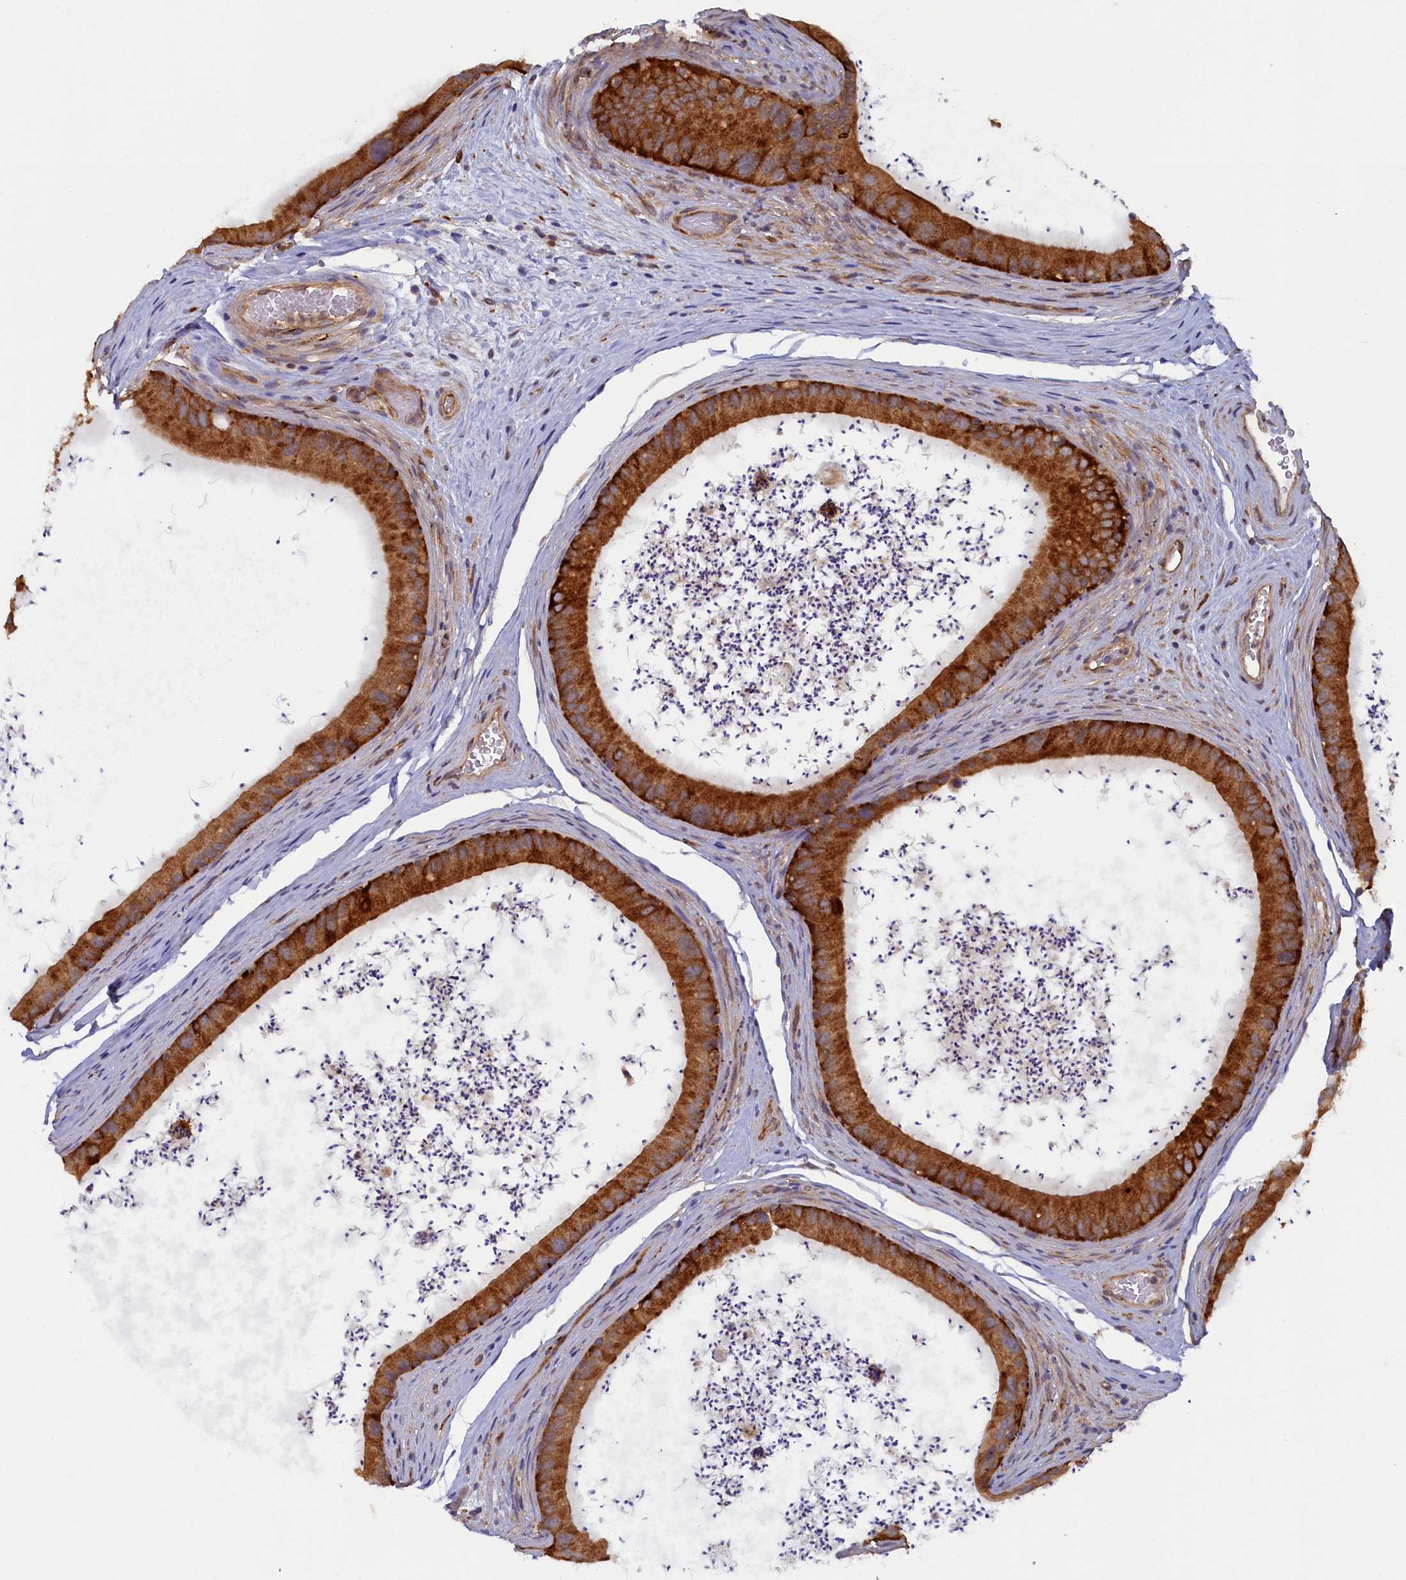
{"staining": {"intensity": "strong", "quantity": ">75%", "location": "cytoplasmic/membranous"}, "tissue": "epididymis", "cell_type": "Glandular cells", "image_type": "normal", "snomed": [{"axis": "morphology", "description": "Normal tissue, NOS"}, {"axis": "topography", "description": "Epididymis, spermatic cord, NOS"}], "caption": "A histopathology image of epididymis stained for a protein displays strong cytoplasmic/membranous brown staining in glandular cells. (Brightfield microscopy of DAB IHC at high magnification).", "gene": "STX12", "patient": {"sex": "male", "age": 50}}